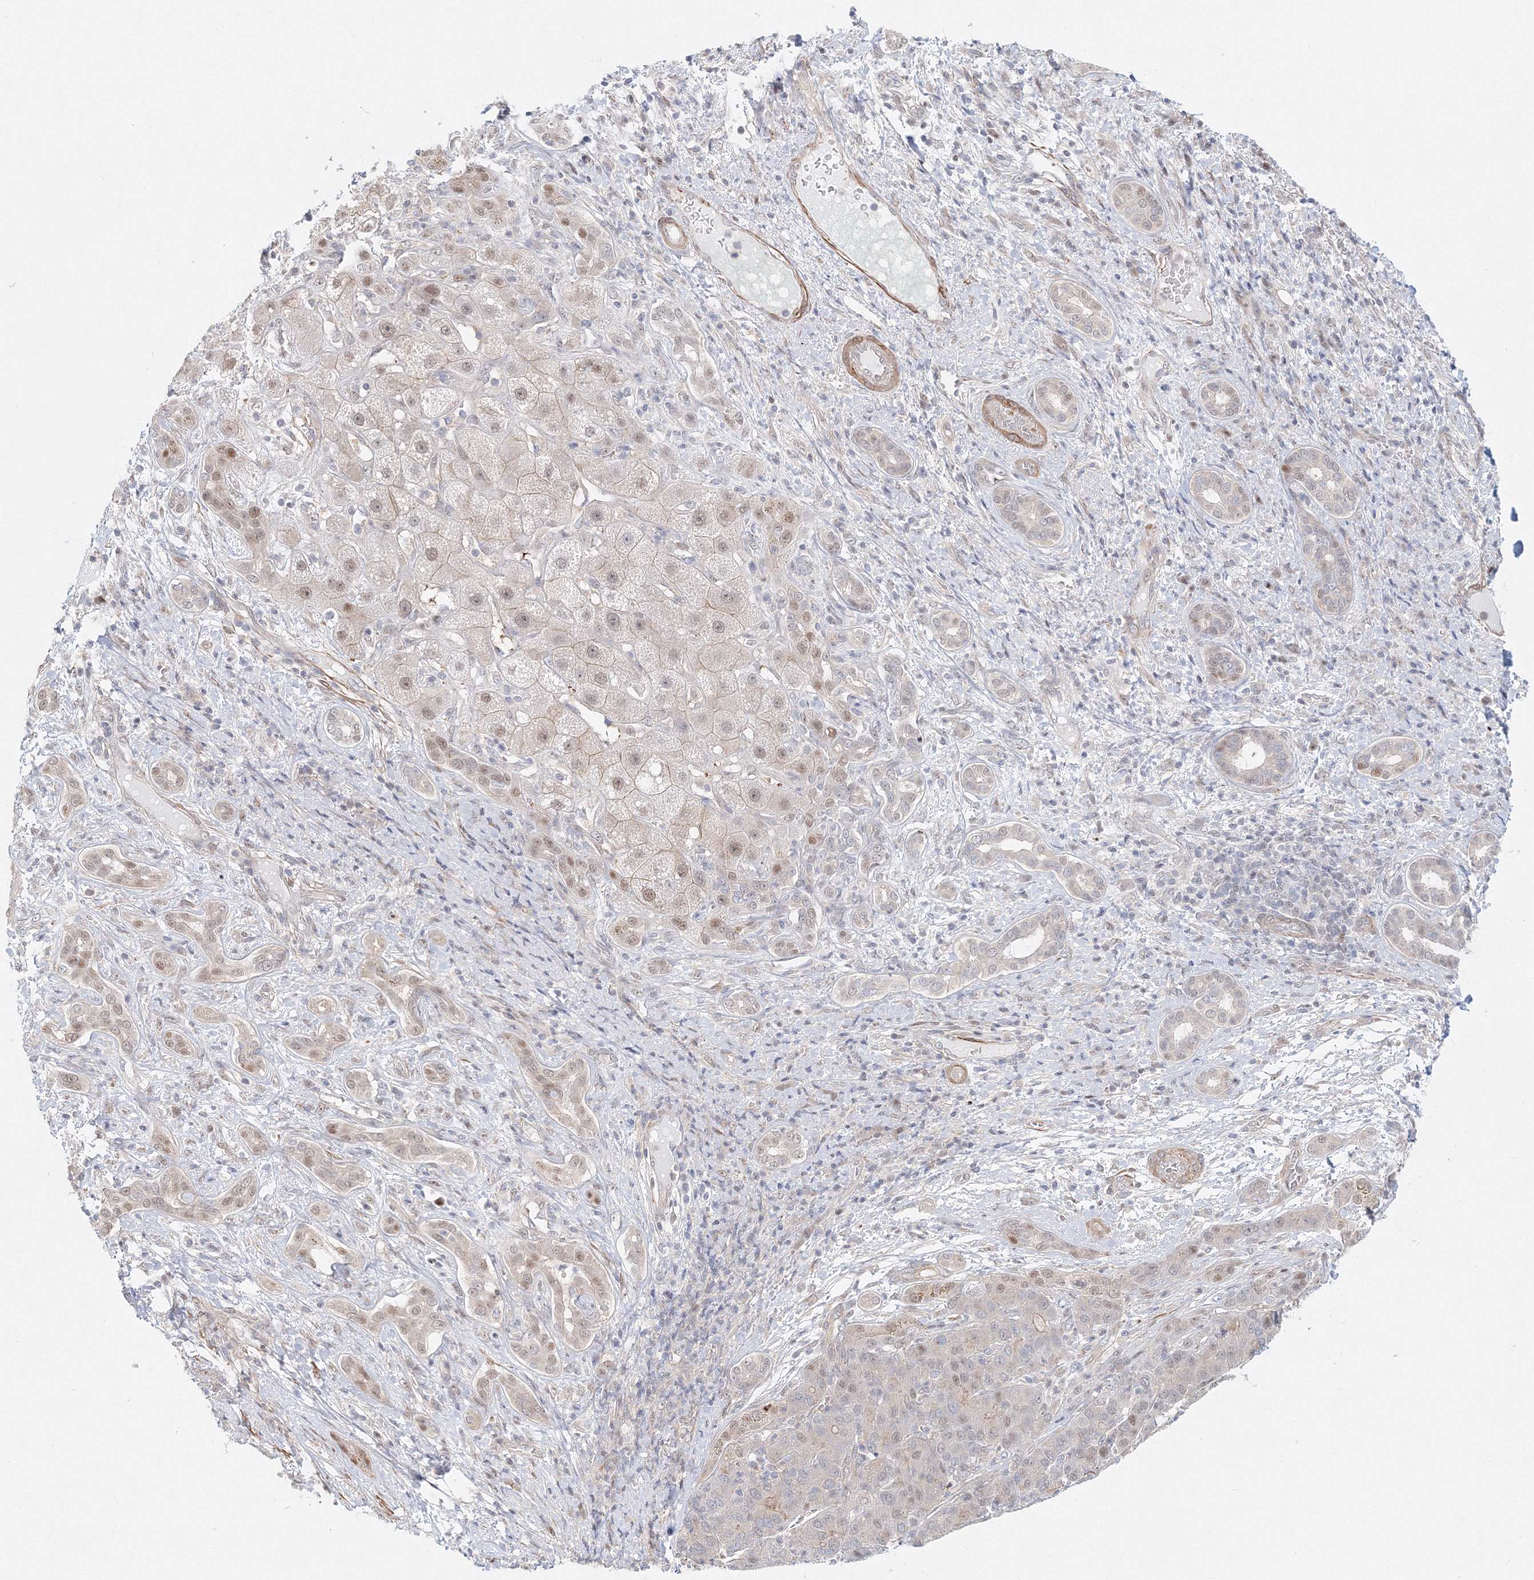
{"staining": {"intensity": "weak", "quantity": "<25%", "location": "nuclear"}, "tissue": "liver cancer", "cell_type": "Tumor cells", "image_type": "cancer", "snomed": [{"axis": "morphology", "description": "Carcinoma, Hepatocellular, NOS"}, {"axis": "topography", "description": "Liver"}], "caption": "IHC of hepatocellular carcinoma (liver) demonstrates no staining in tumor cells.", "gene": "ARHGAP21", "patient": {"sex": "male", "age": 65}}